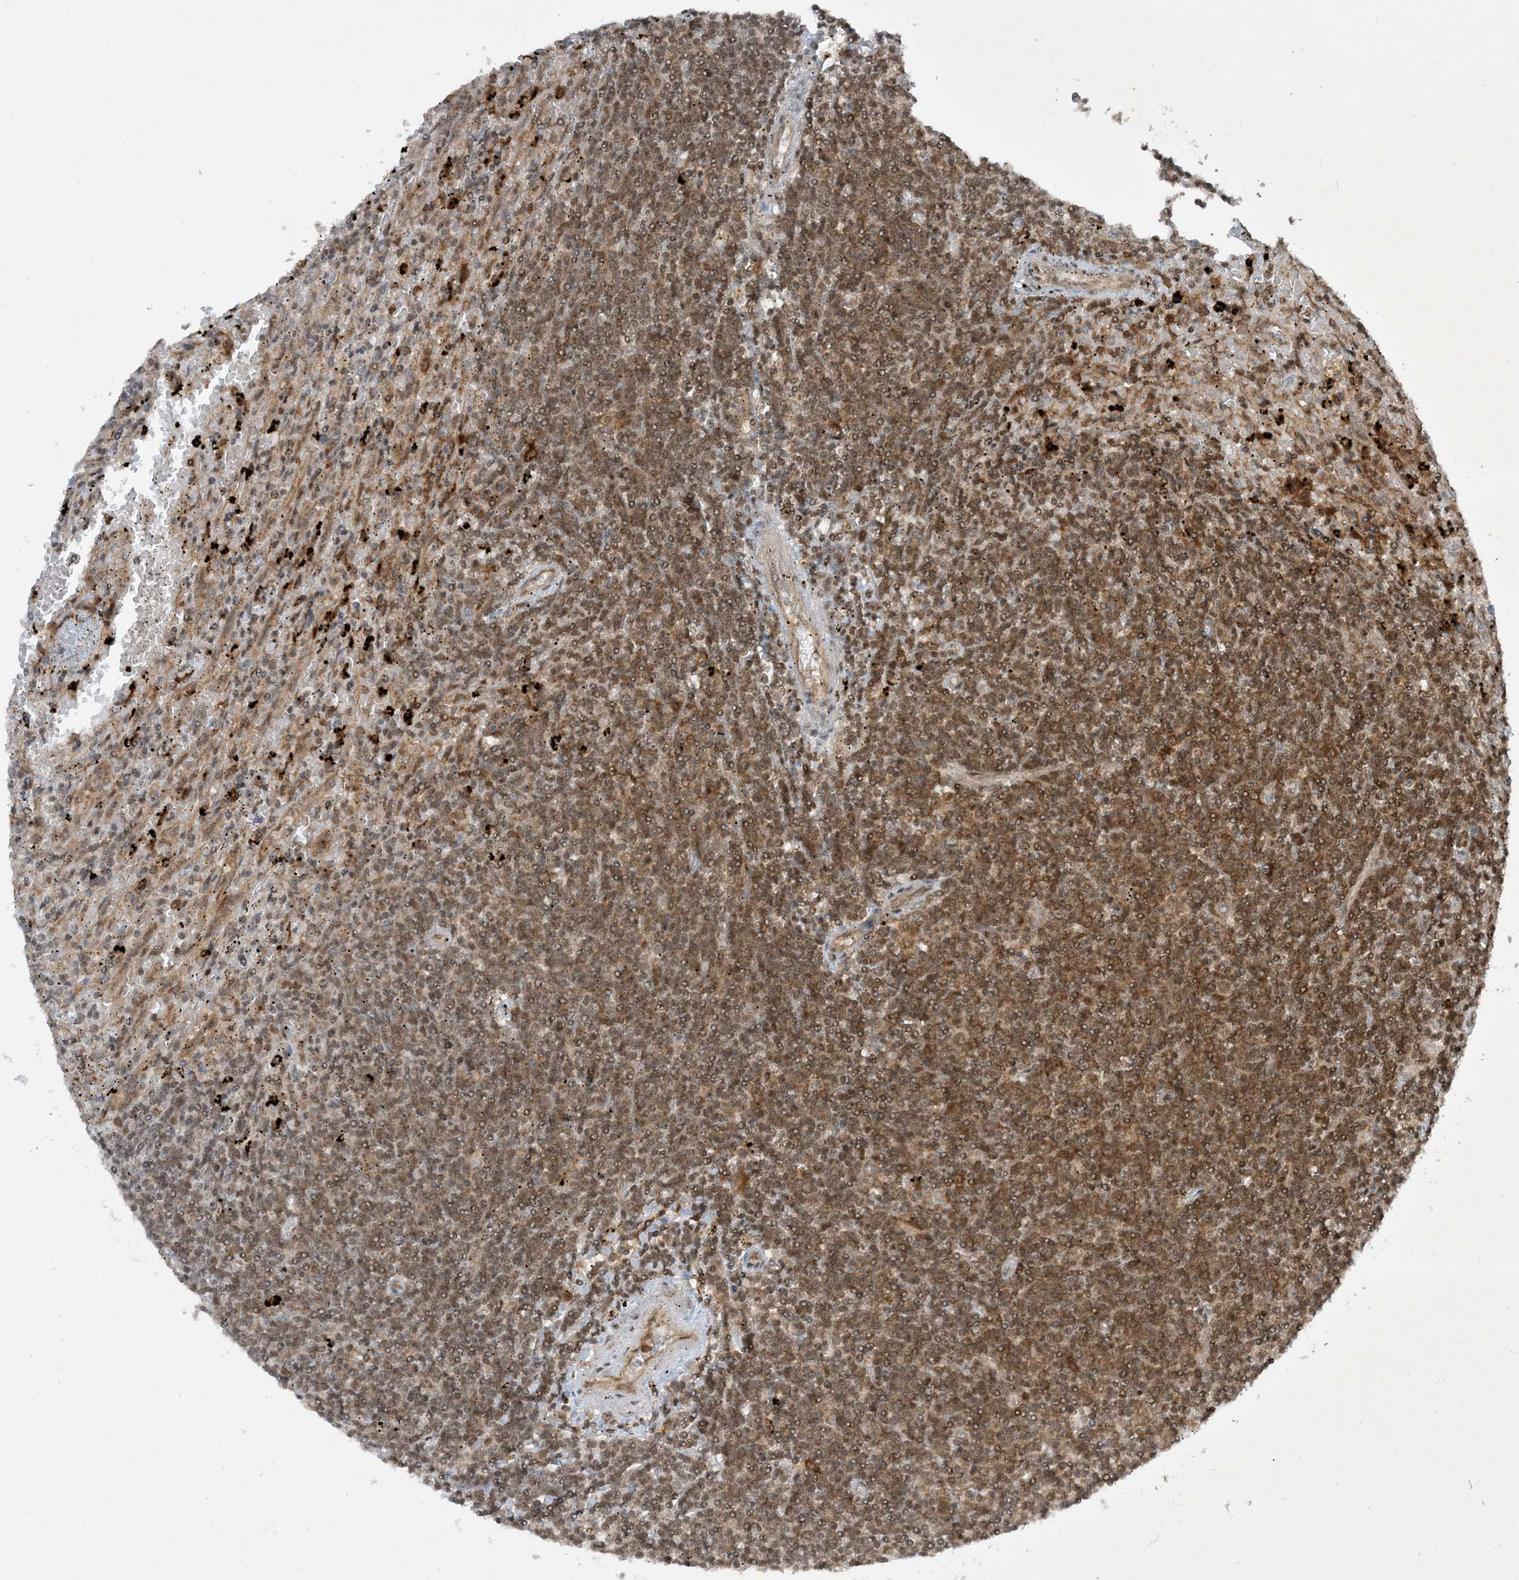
{"staining": {"intensity": "moderate", "quantity": "25%-75%", "location": "cytoplasmic/membranous,nuclear"}, "tissue": "lymphoma", "cell_type": "Tumor cells", "image_type": "cancer", "snomed": [{"axis": "morphology", "description": "Malignant lymphoma, non-Hodgkin's type, Low grade"}, {"axis": "topography", "description": "Spleen"}], "caption": "Brown immunohistochemical staining in low-grade malignant lymphoma, non-Hodgkin's type shows moderate cytoplasmic/membranous and nuclear staining in about 25%-75% of tumor cells. (DAB IHC, brown staining for protein, blue staining for nuclei).", "gene": "CERT1", "patient": {"sex": "male", "age": 76}}